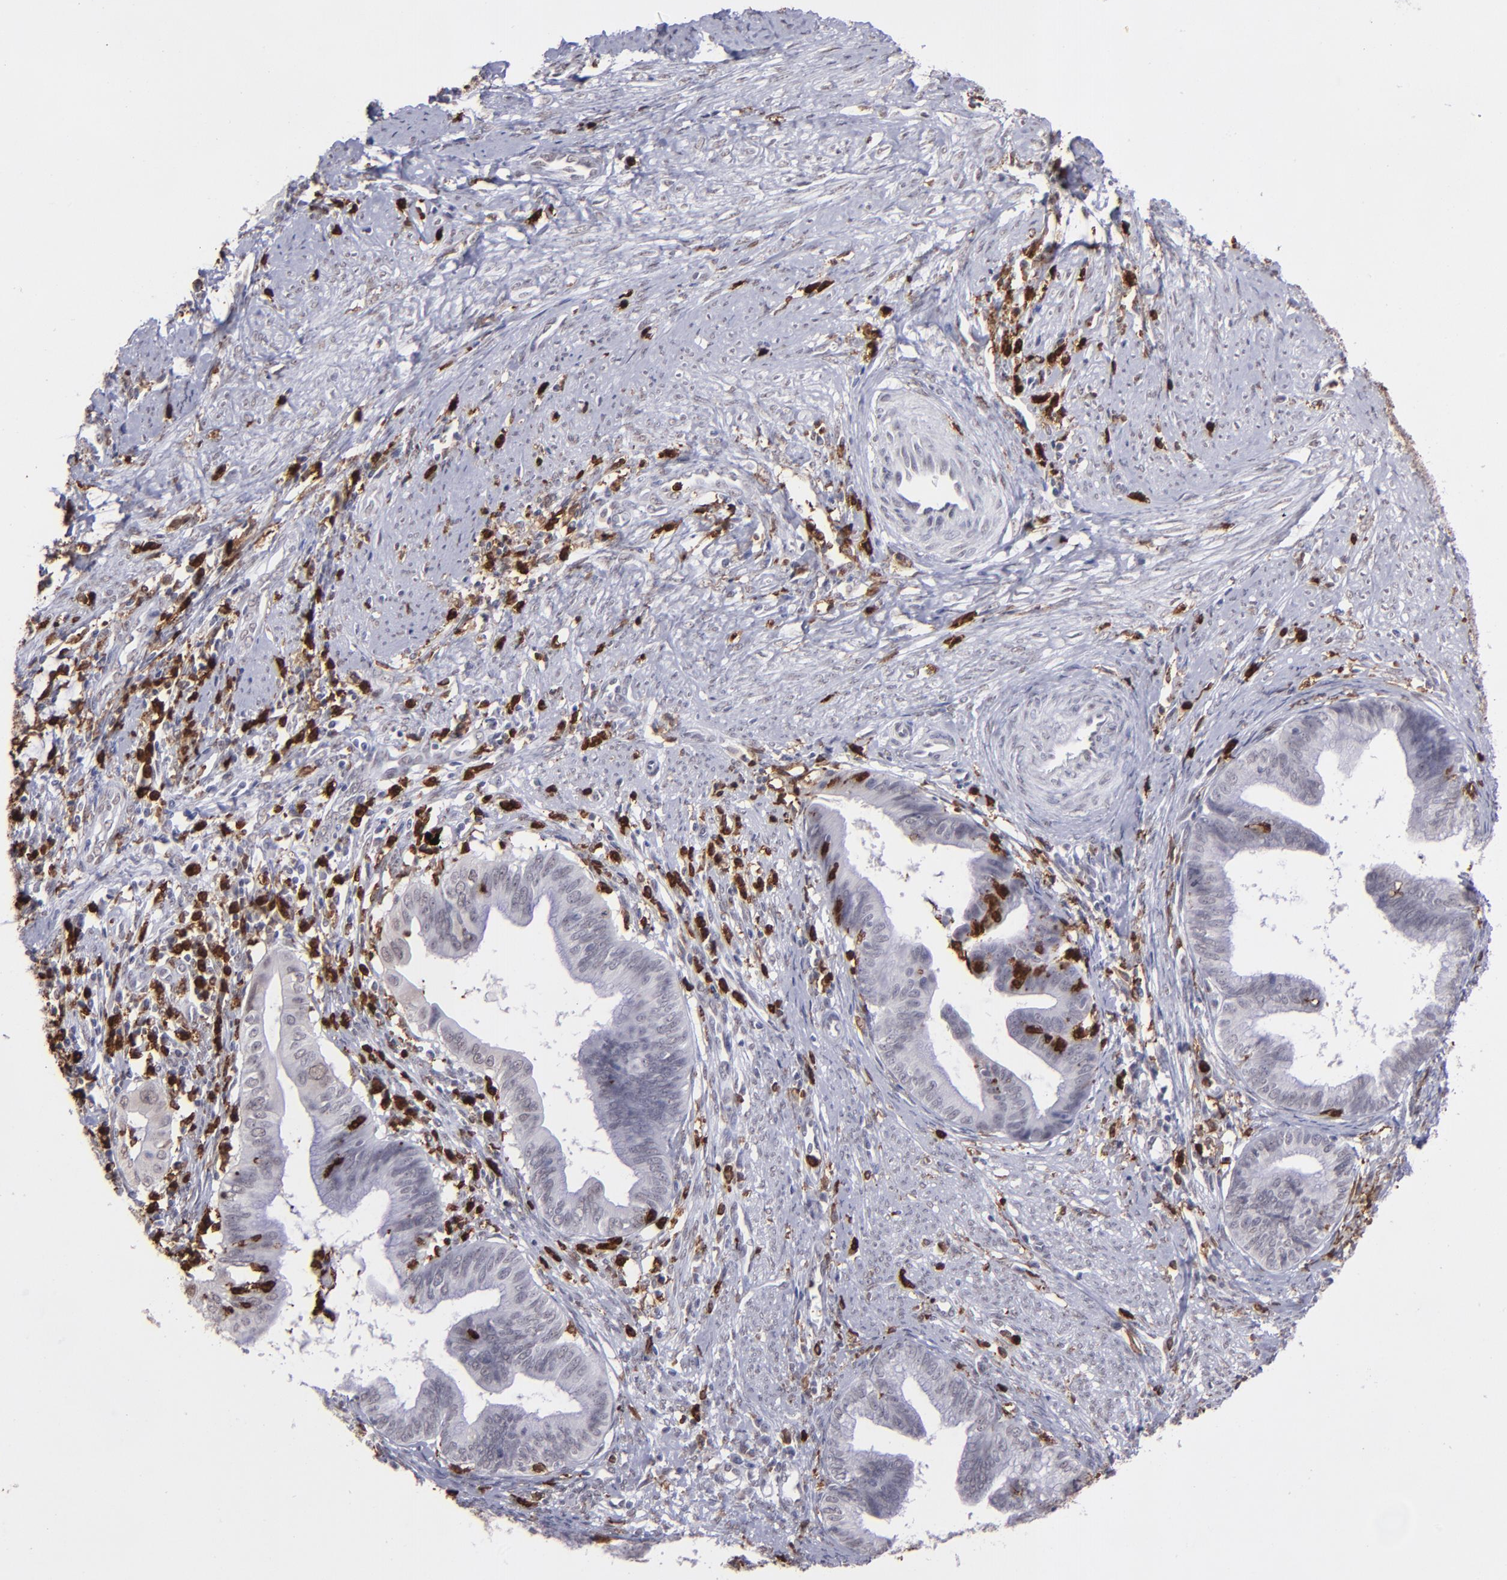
{"staining": {"intensity": "negative", "quantity": "none", "location": "none"}, "tissue": "cervical cancer", "cell_type": "Tumor cells", "image_type": "cancer", "snomed": [{"axis": "morphology", "description": "Adenocarcinoma, NOS"}, {"axis": "topography", "description": "Cervix"}], "caption": "Immunohistochemical staining of cervical cancer reveals no significant positivity in tumor cells. The staining is performed using DAB brown chromogen with nuclei counter-stained in using hematoxylin.", "gene": "NCF2", "patient": {"sex": "female", "age": 36}}